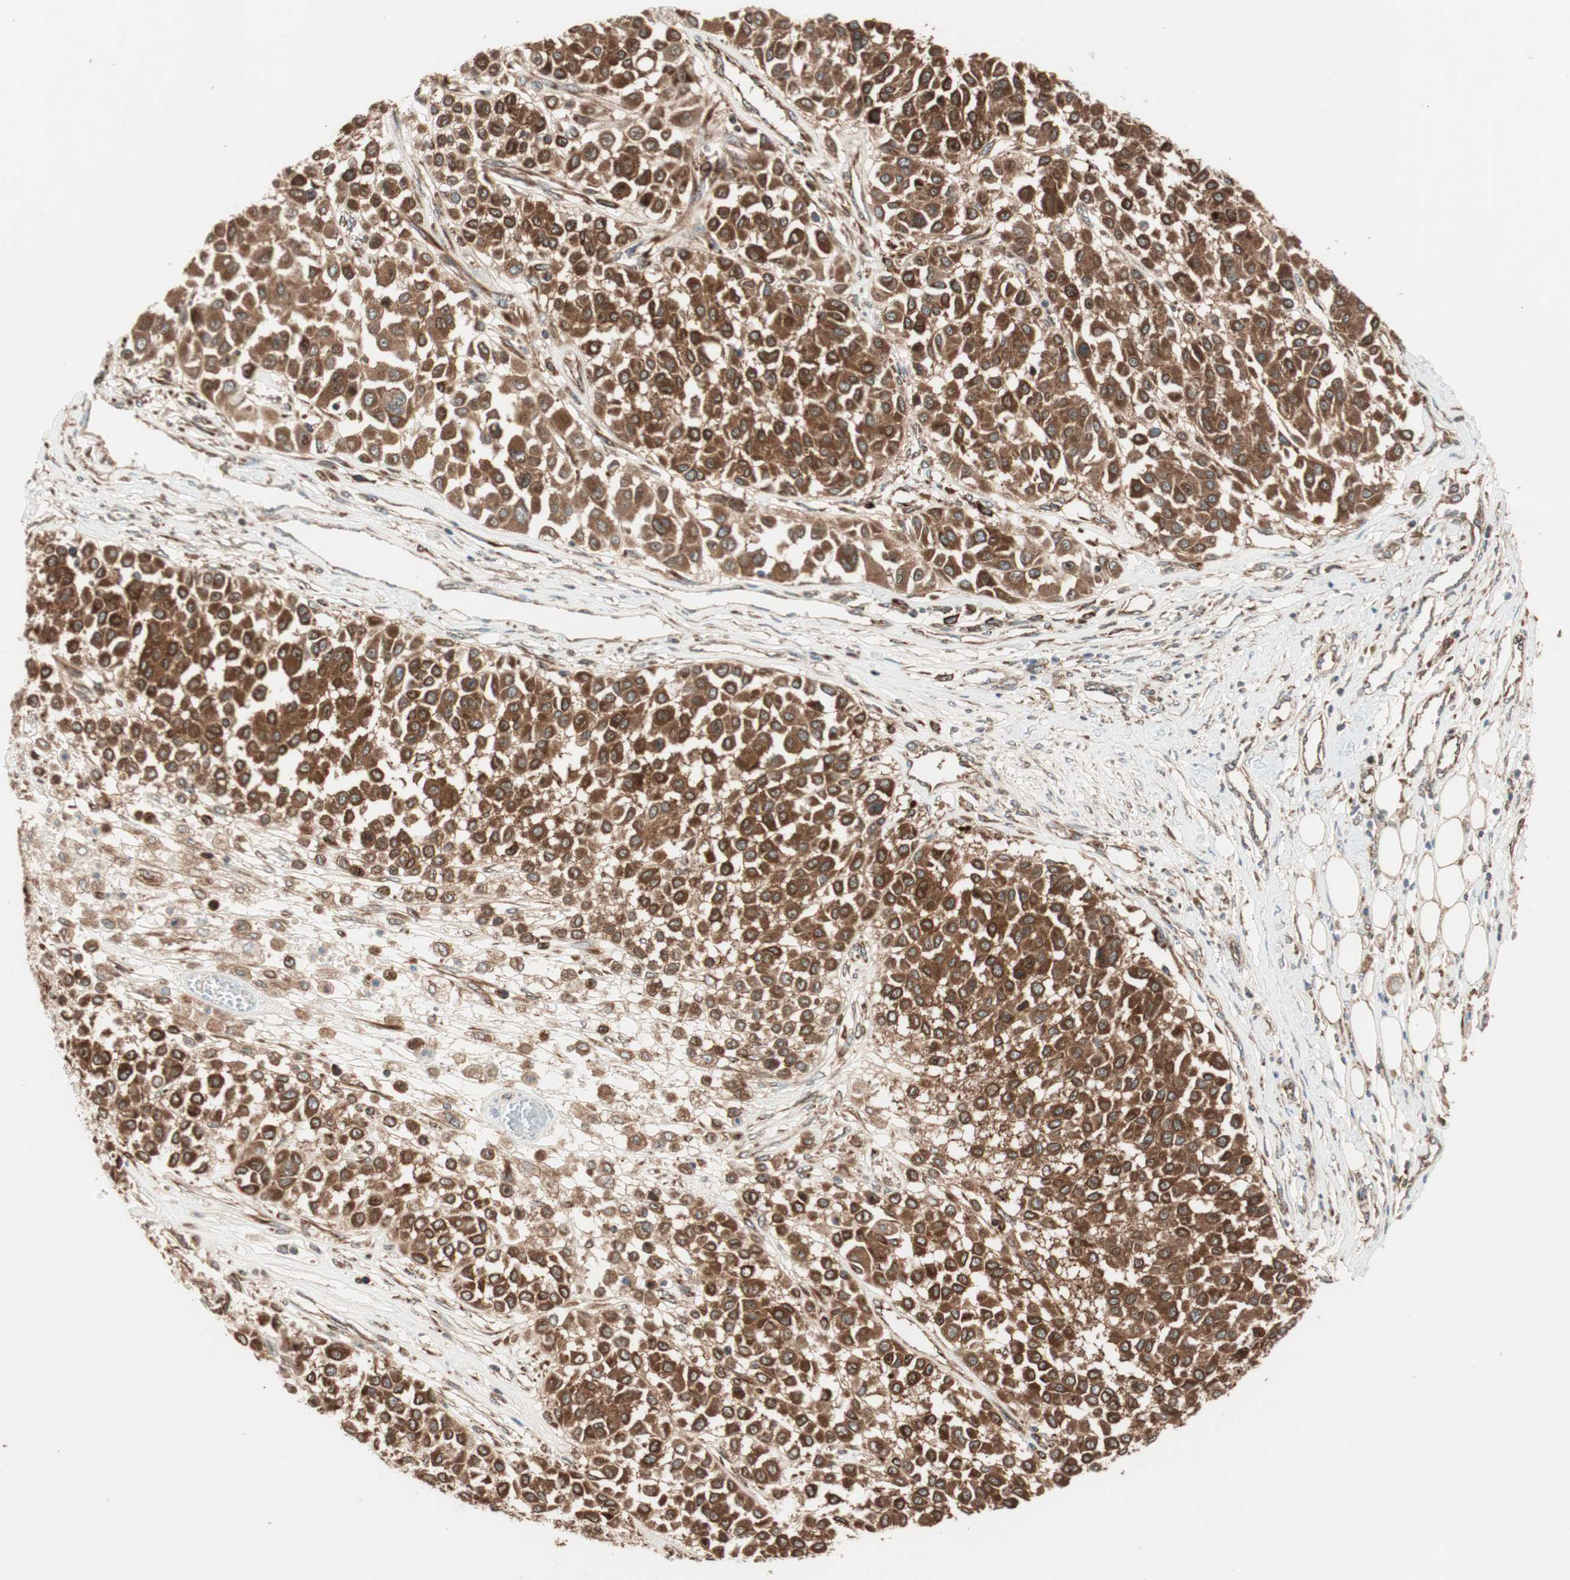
{"staining": {"intensity": "strong", "quantity": ">75%", "location": "cytoplasmic/membranous"}, "tissue": "melanoma", "cell_type": "Tumor cells", "image_type": "cancer", "snomed": [{"axis": "morphology", "description": "Malignant melanoma, Metastatic site"}, {"axis": "topography", "description": "Soft tissue"}], "caption": "Melanoma stained with immunohistochemistry (IHC) demonstrates strong cytoplasmic/membranous expression in about >75% of tumor cells.", "gene": "RAB5A", "patient": {"sex": "male", "age": 41}}